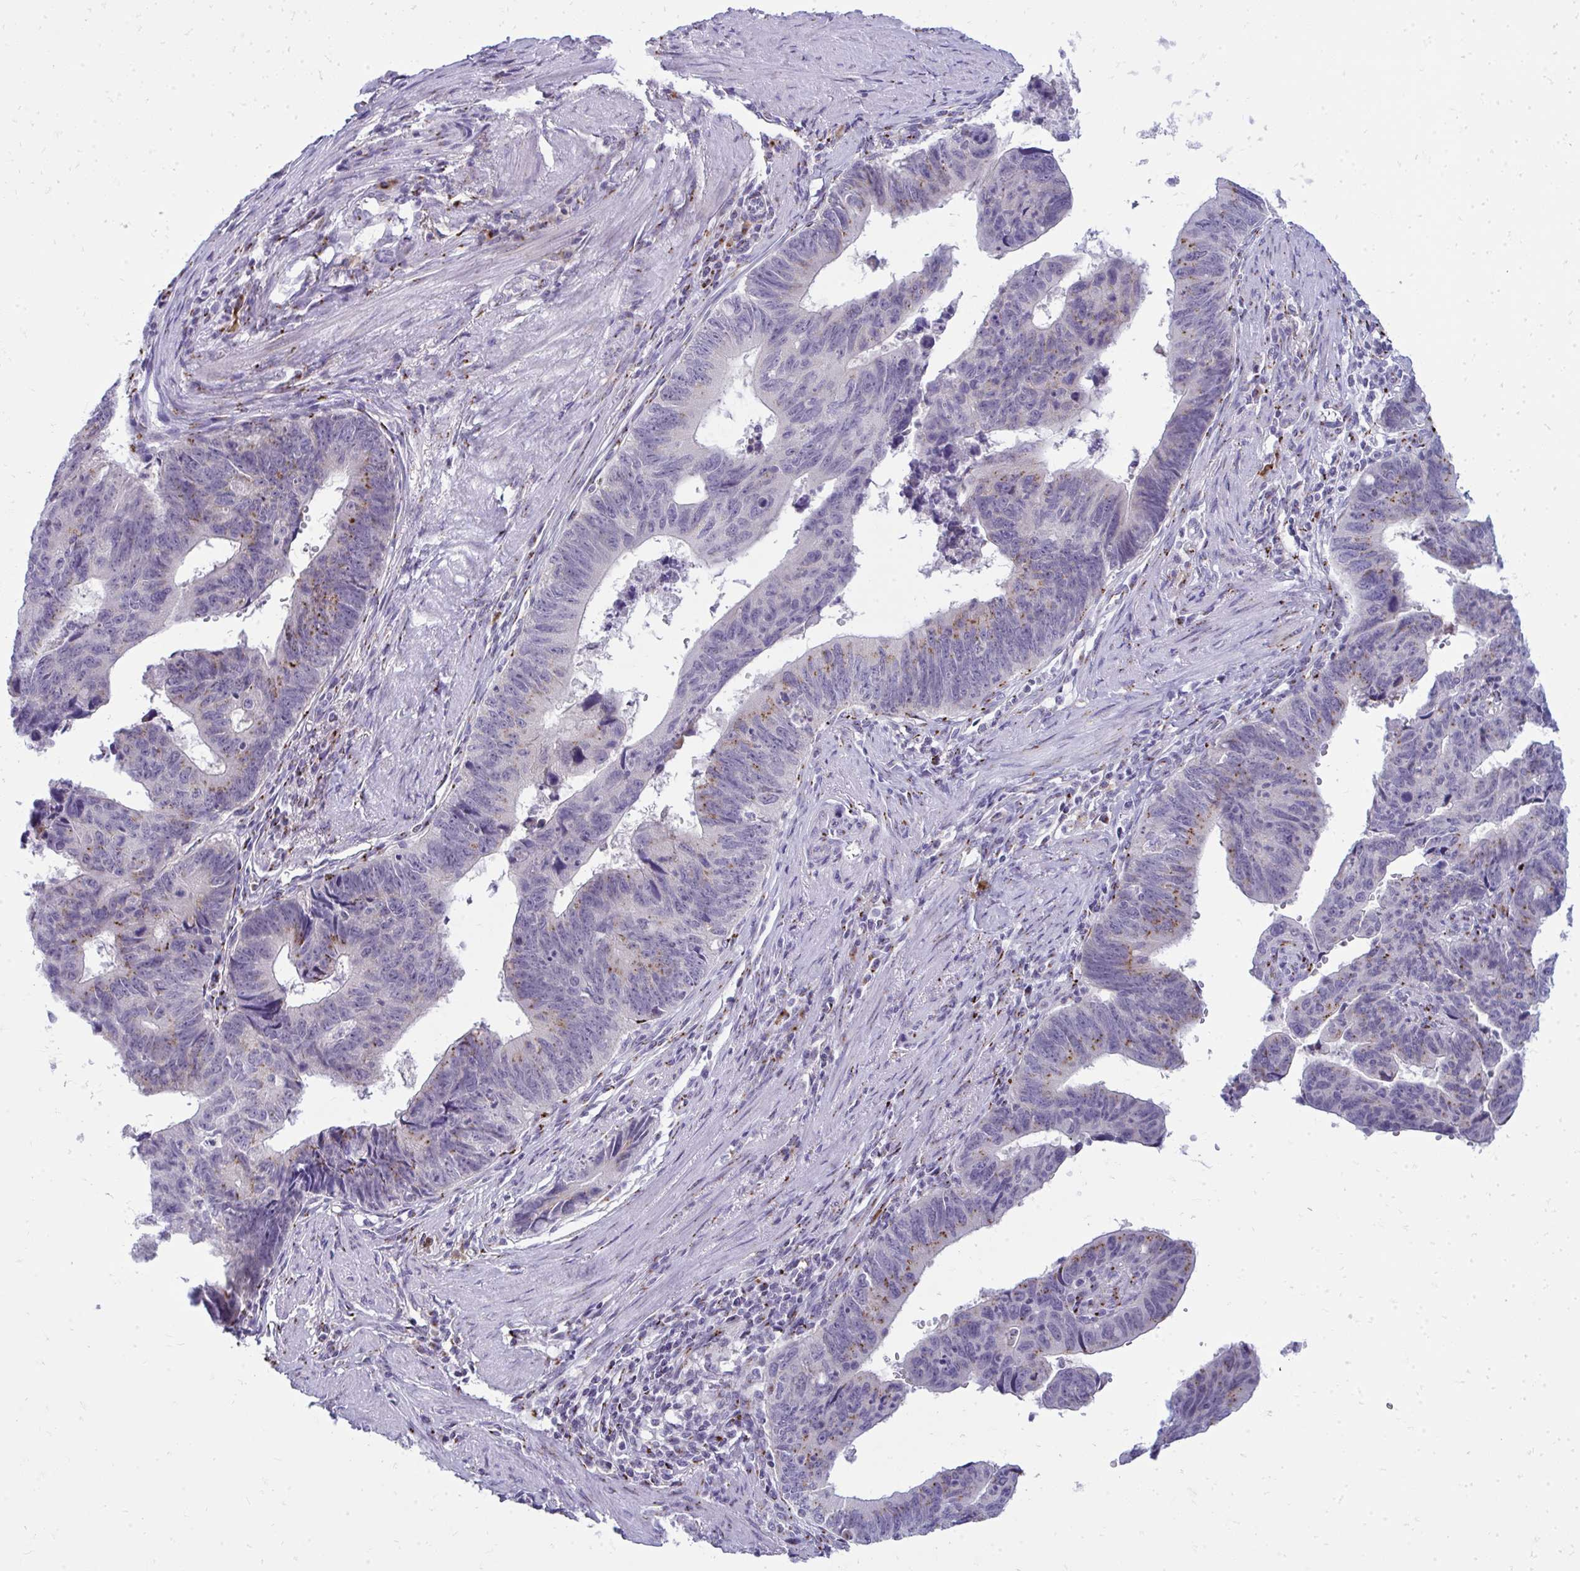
{"staining": {"intensity": "weak", "quantity": "25%-75%", "location": "cytoplasmic/membranous"}, "tissue": "stomach cancer", "cell_type": "Tumor cells", "image_type": "cancer", "snomed": [{"axis": "morphology", "description": "Adenocarcinoma, NOS"}, {"axis": "topography", "description": "Stomach"}], "caption": "IHC image of neoplastic tissue: human adenocarcinoma (stomach) stained using IHC reveals low levels of weak protein expression localized specifically in the cytoplasmic/membranous of tumor cells, appearing as a cytoplasmic/membranous brown color.", "gene": "DTX4", "patient": {"sex": "male", "age": 59}}